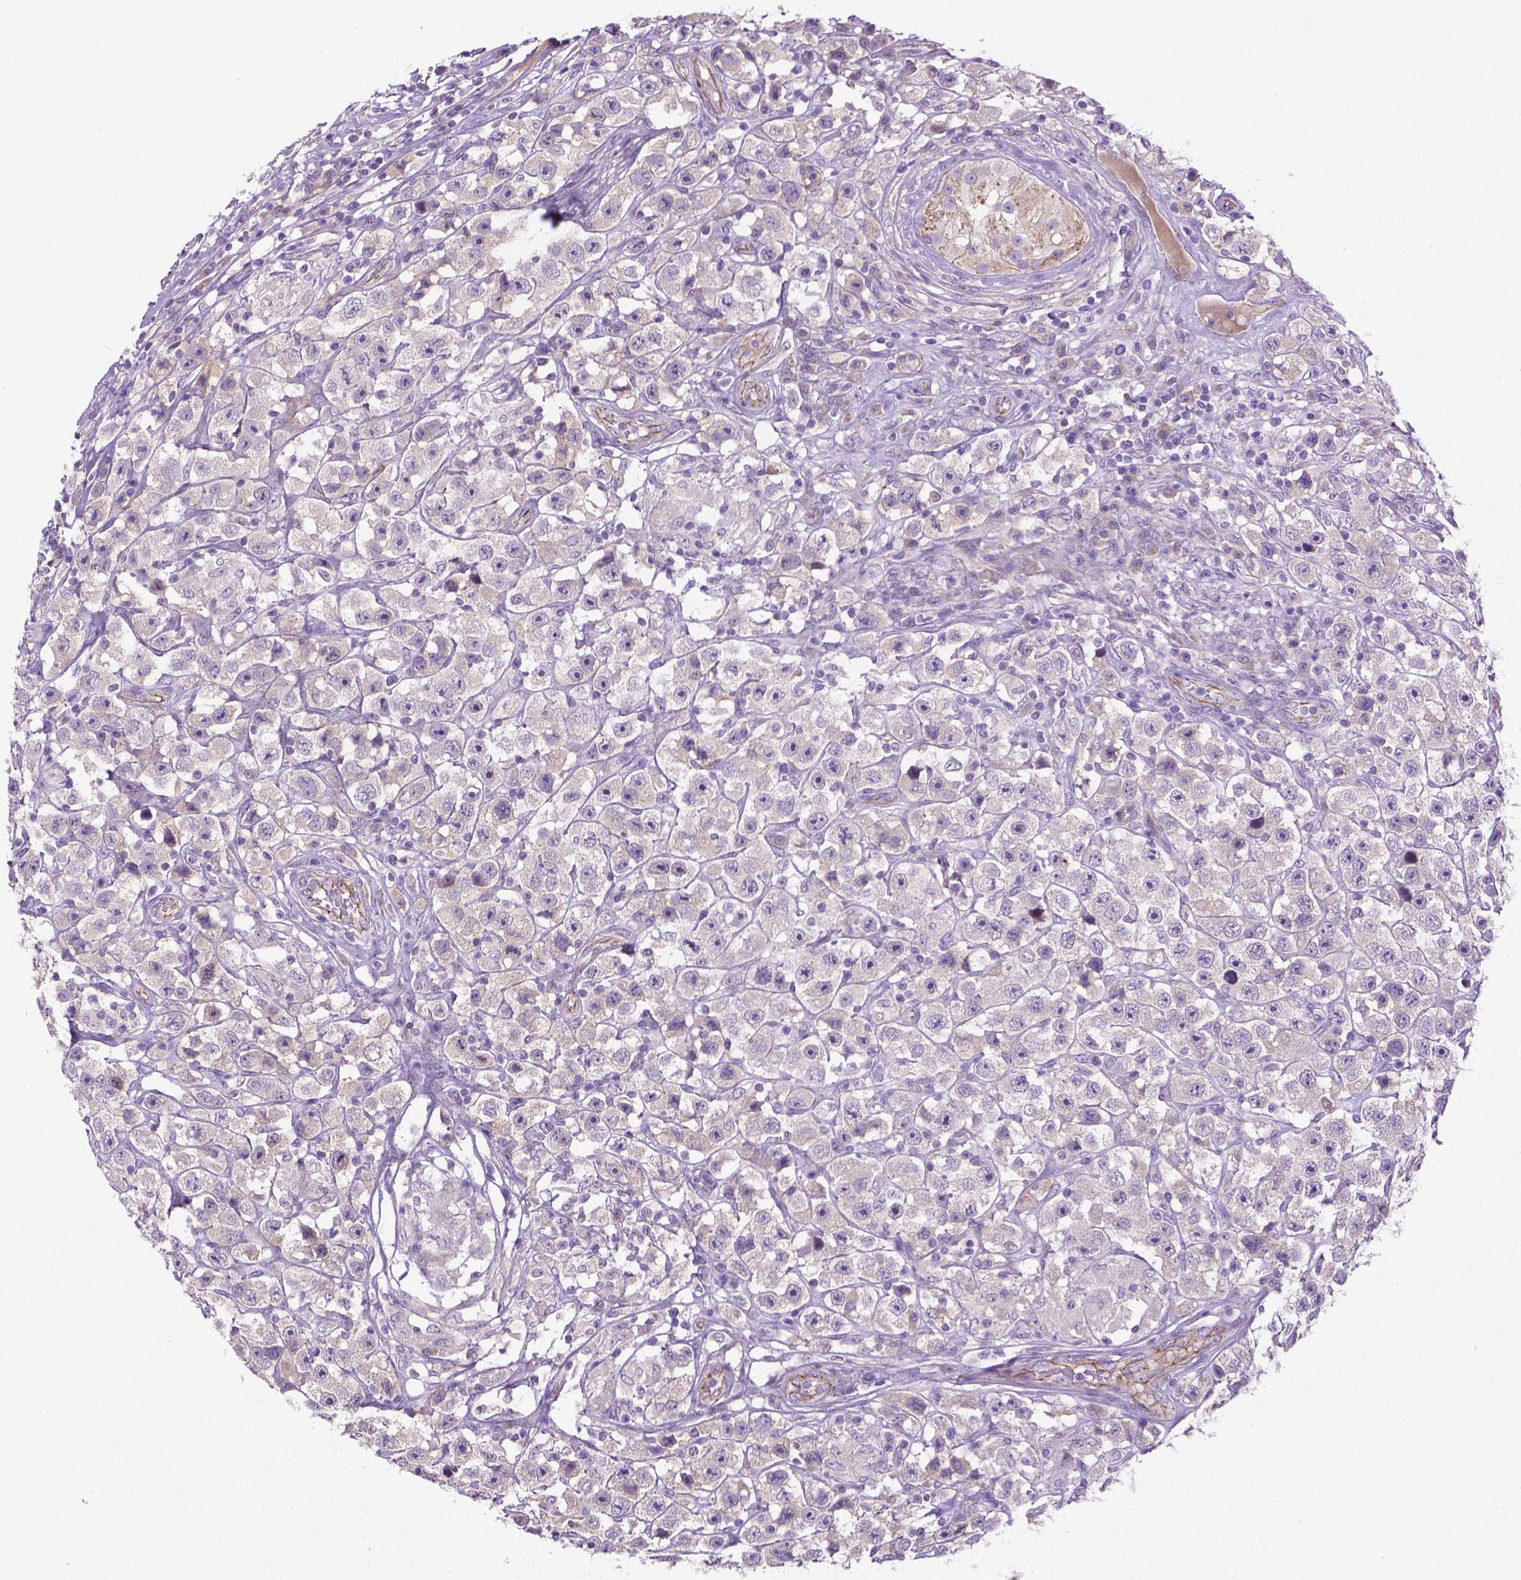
{"staining": {"intensity": "negative", "quantity": "none", "location": "none"}, "tissue": "testis cancer", "cell_type": "Tumor cells", "image_type": "cancer", "snomed": [{"axis": "morphology", "description": "Seminoma, NOS"}, {"axis": "topography", "description": "Testis"}], "caption": "The photomicrograph shows no significant expression in tumor cells of testis cancer (seminoma).", "gene": "CCER2", "patient": {"sex": "male", "age": 45}}